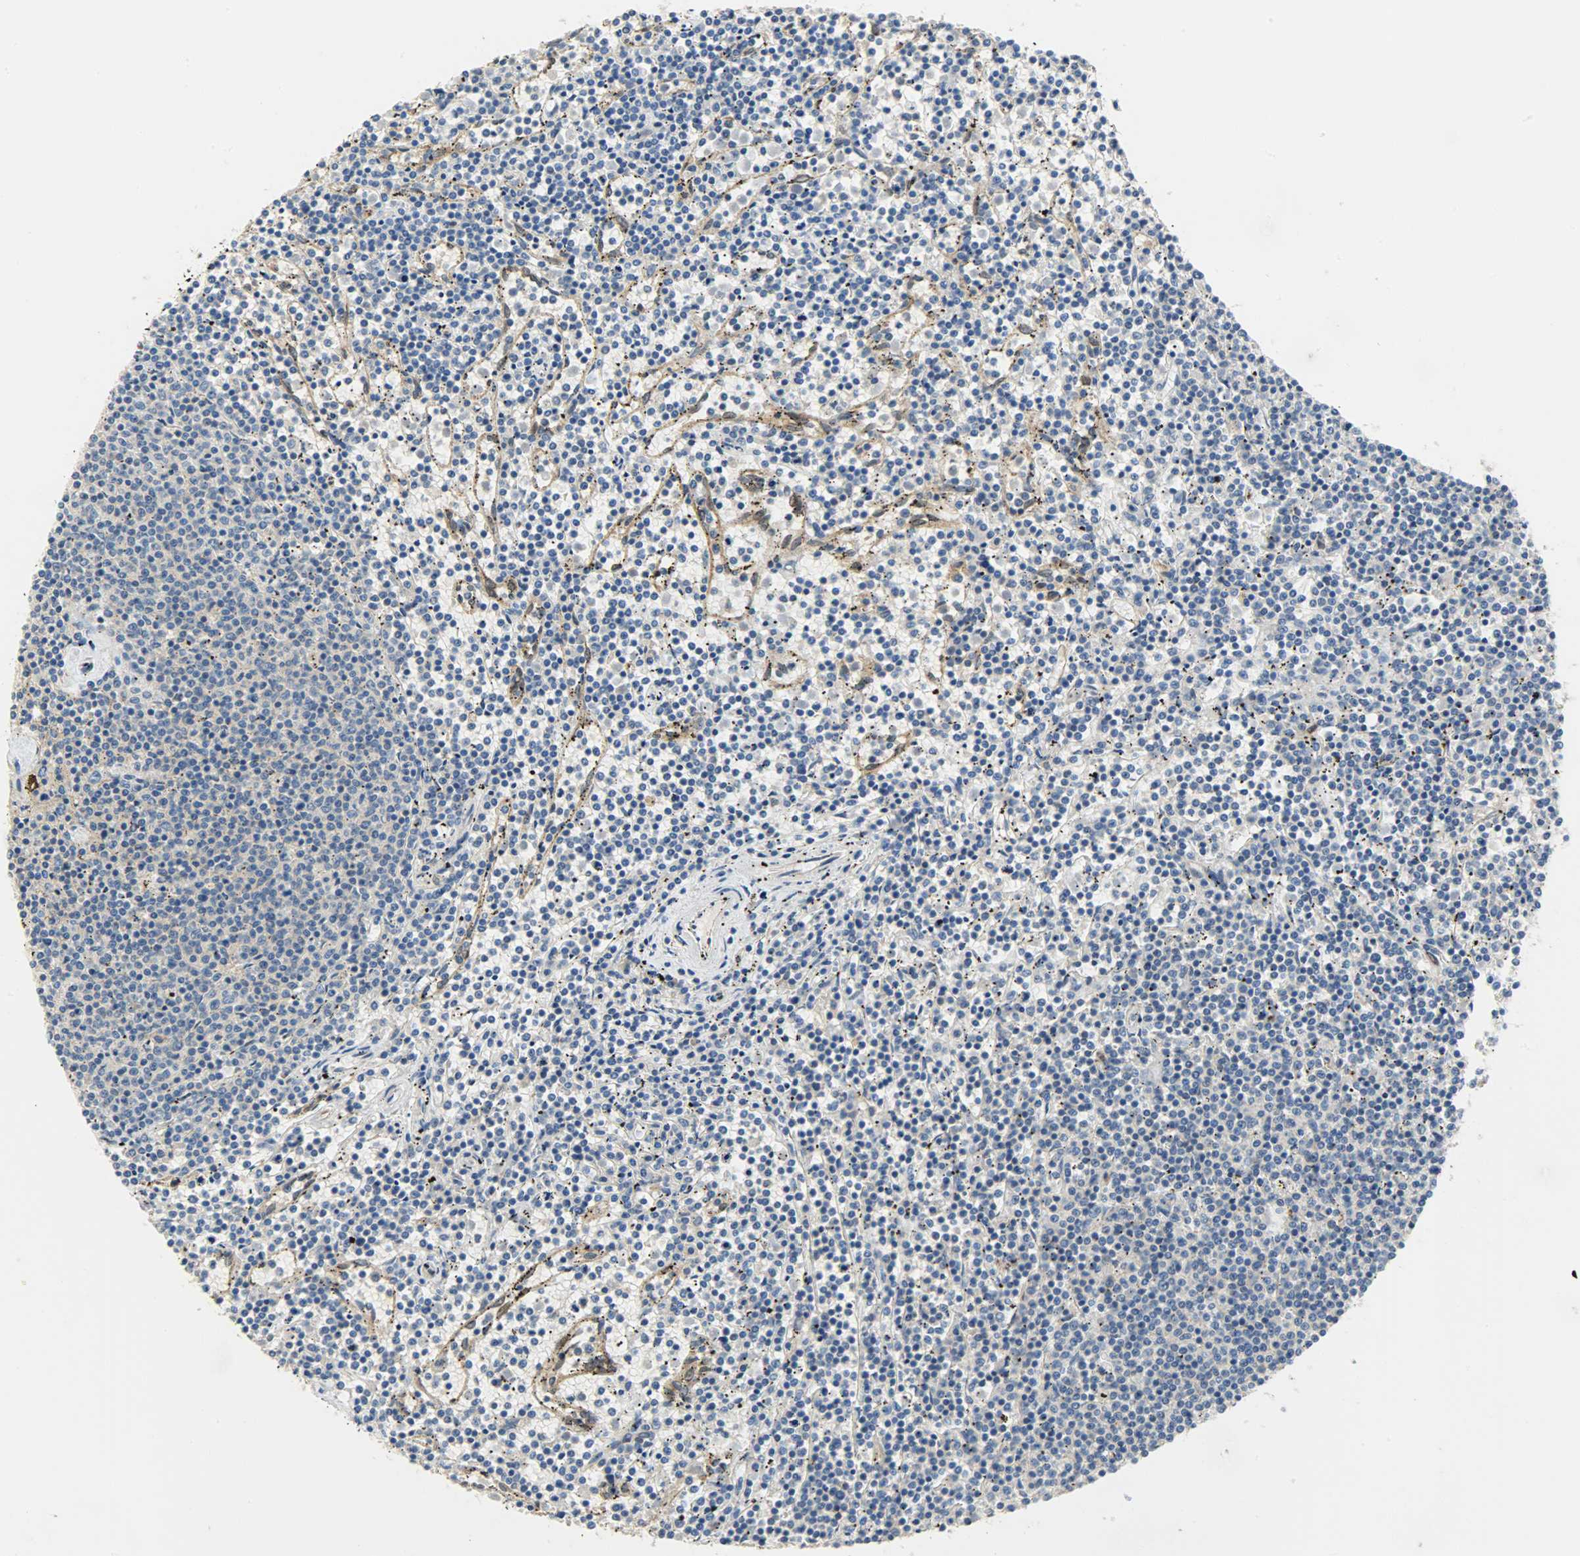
{"staining": {"intensity": "negative", "quantity": "none", "location": "none"}, "tissue": "lymphoma", "cell_type": "Tumor cells", "image_type": "cancer", "snomed": [{"axis": "morphology", "description": "Malignant lymphoma, non-Hodgkin's type, Low grade"}, {"axis": "topography", "description": "Spleen"}], "caption": "An immunohistochemistry histopathology image of malignant lymphoma, non-Hodgkin's type (low-grade) is shown. There is no staining in tumor cells of malignant lymphoma, non-Hodgkin's type (low-grade).", "gene": "FKBP1A", "patient": {"sex": "female", "age": 50}}